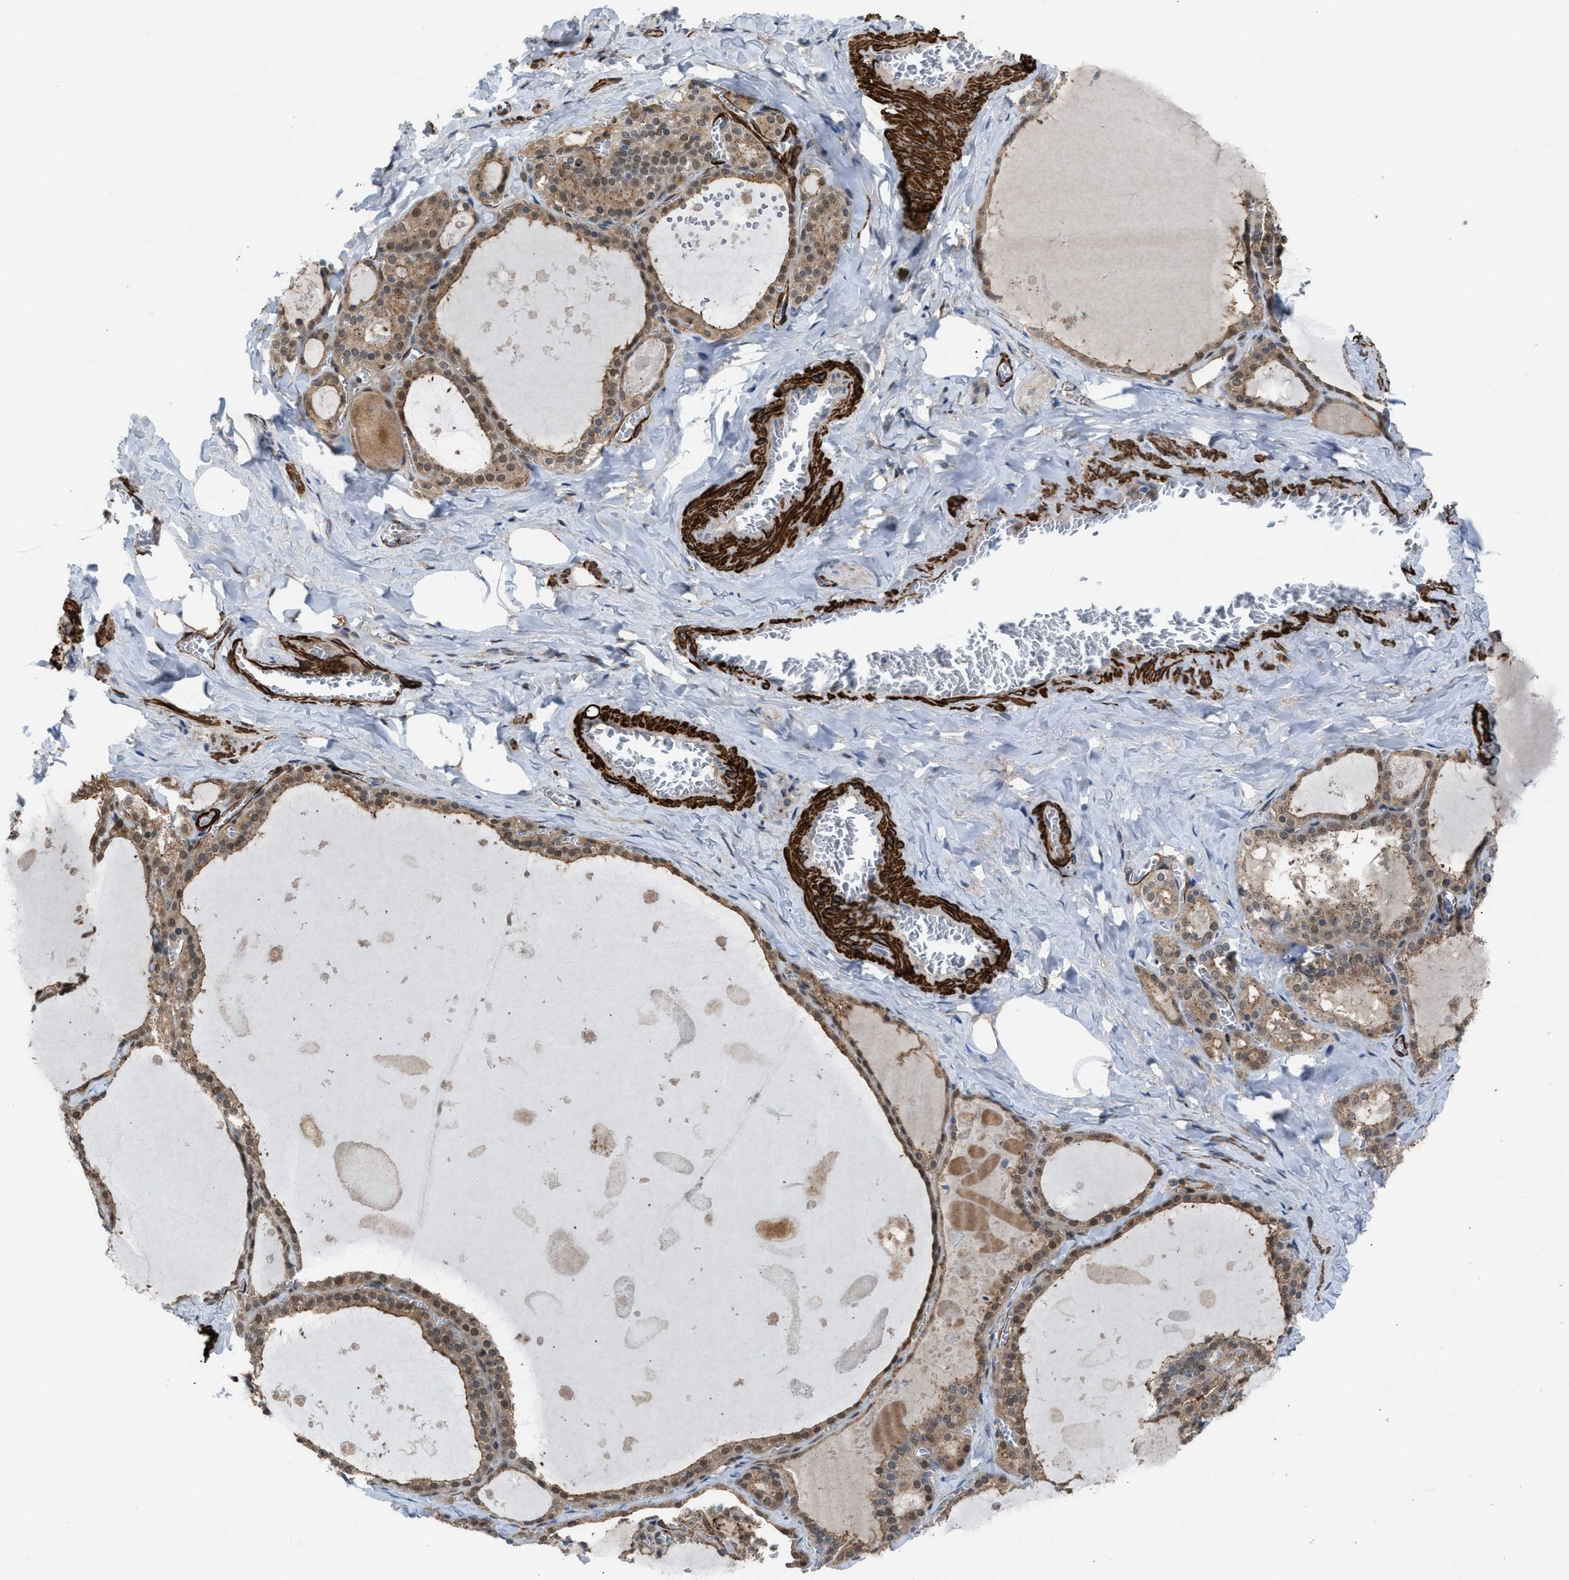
{"staining": {"intensity": "weak", "quantity": ">75%", "location": "cytoplasmic/membranous,nuclear"}, "tissue": "thyroid gland", "cell_type": "Glandular cells", "image_type": "normal", "snomed": [{"axis": "morphology", "description": "Normal tissue, NOS"}, {"axis": "topography", "description": "Thyroid gland"}], "caption": "A high-resolution micrograph shows IHC staining of normal thyroid gland, which demonstrates weak cytoplasmic/membranous,nuclear staining in approximately >75% of glandular cells.", "gene": "NQO2", "patient": {"sex": "male", "age": 56}}